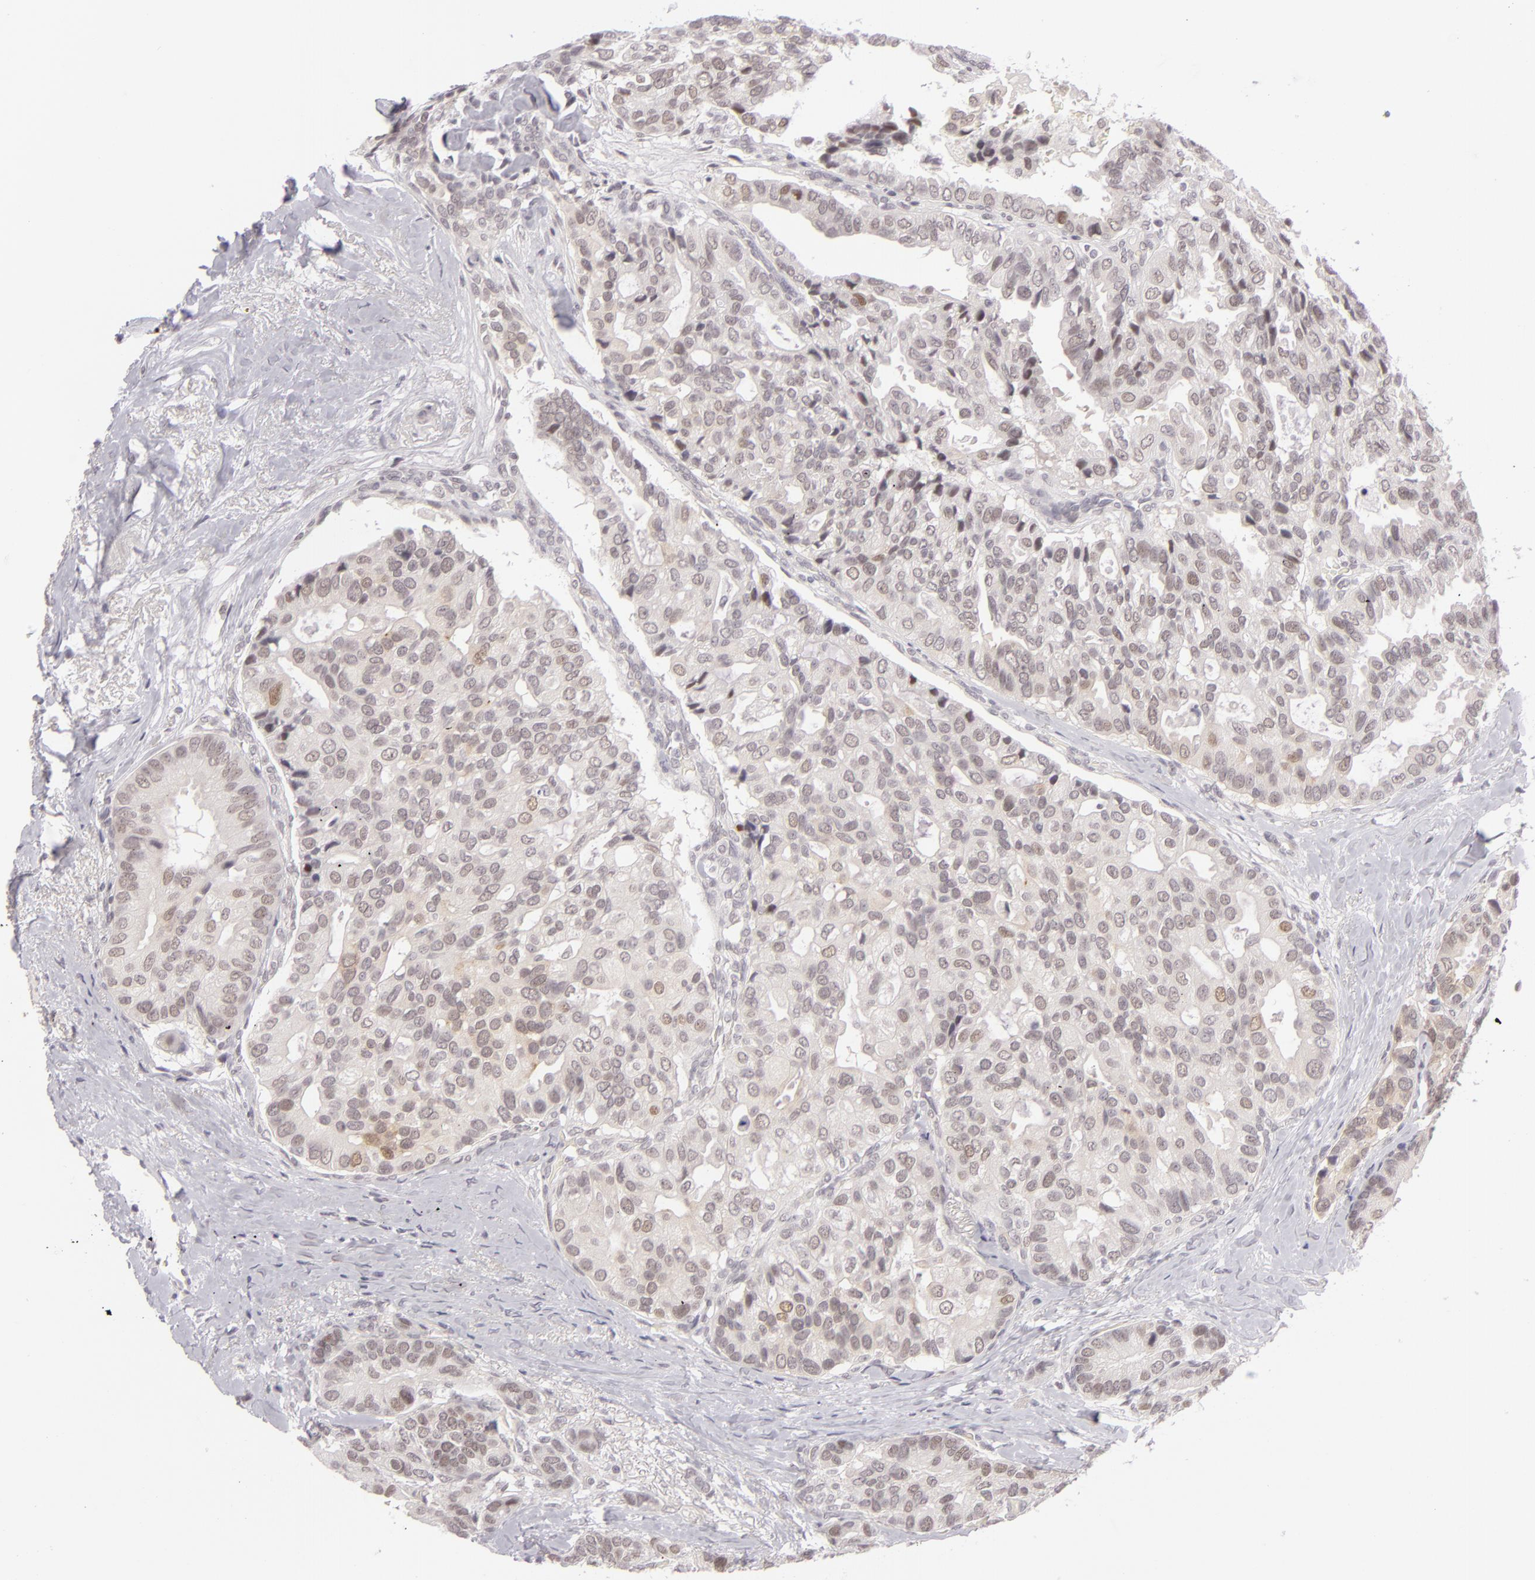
{"staining": {"intensity": "weak", "quantity": "25%-75%", "location": "nuclear"}, "tissue": "breast cancer", "cell_type": "Tumor cells", "image_type": "cancer", "snomed": [{"axis": "morphology", "description": "Duct carcinoma"}, {"axis": "topography", "description": "Breast"}], "caption": "This is a photomicrograph of immunohistochemistry (IHC) staining of invasive ductal carcinoma (breast), which shows weak staining in the nuclear of tumor cells.", "gene": "ZNF205", "patient": {"sex": "female", "age": 69}}